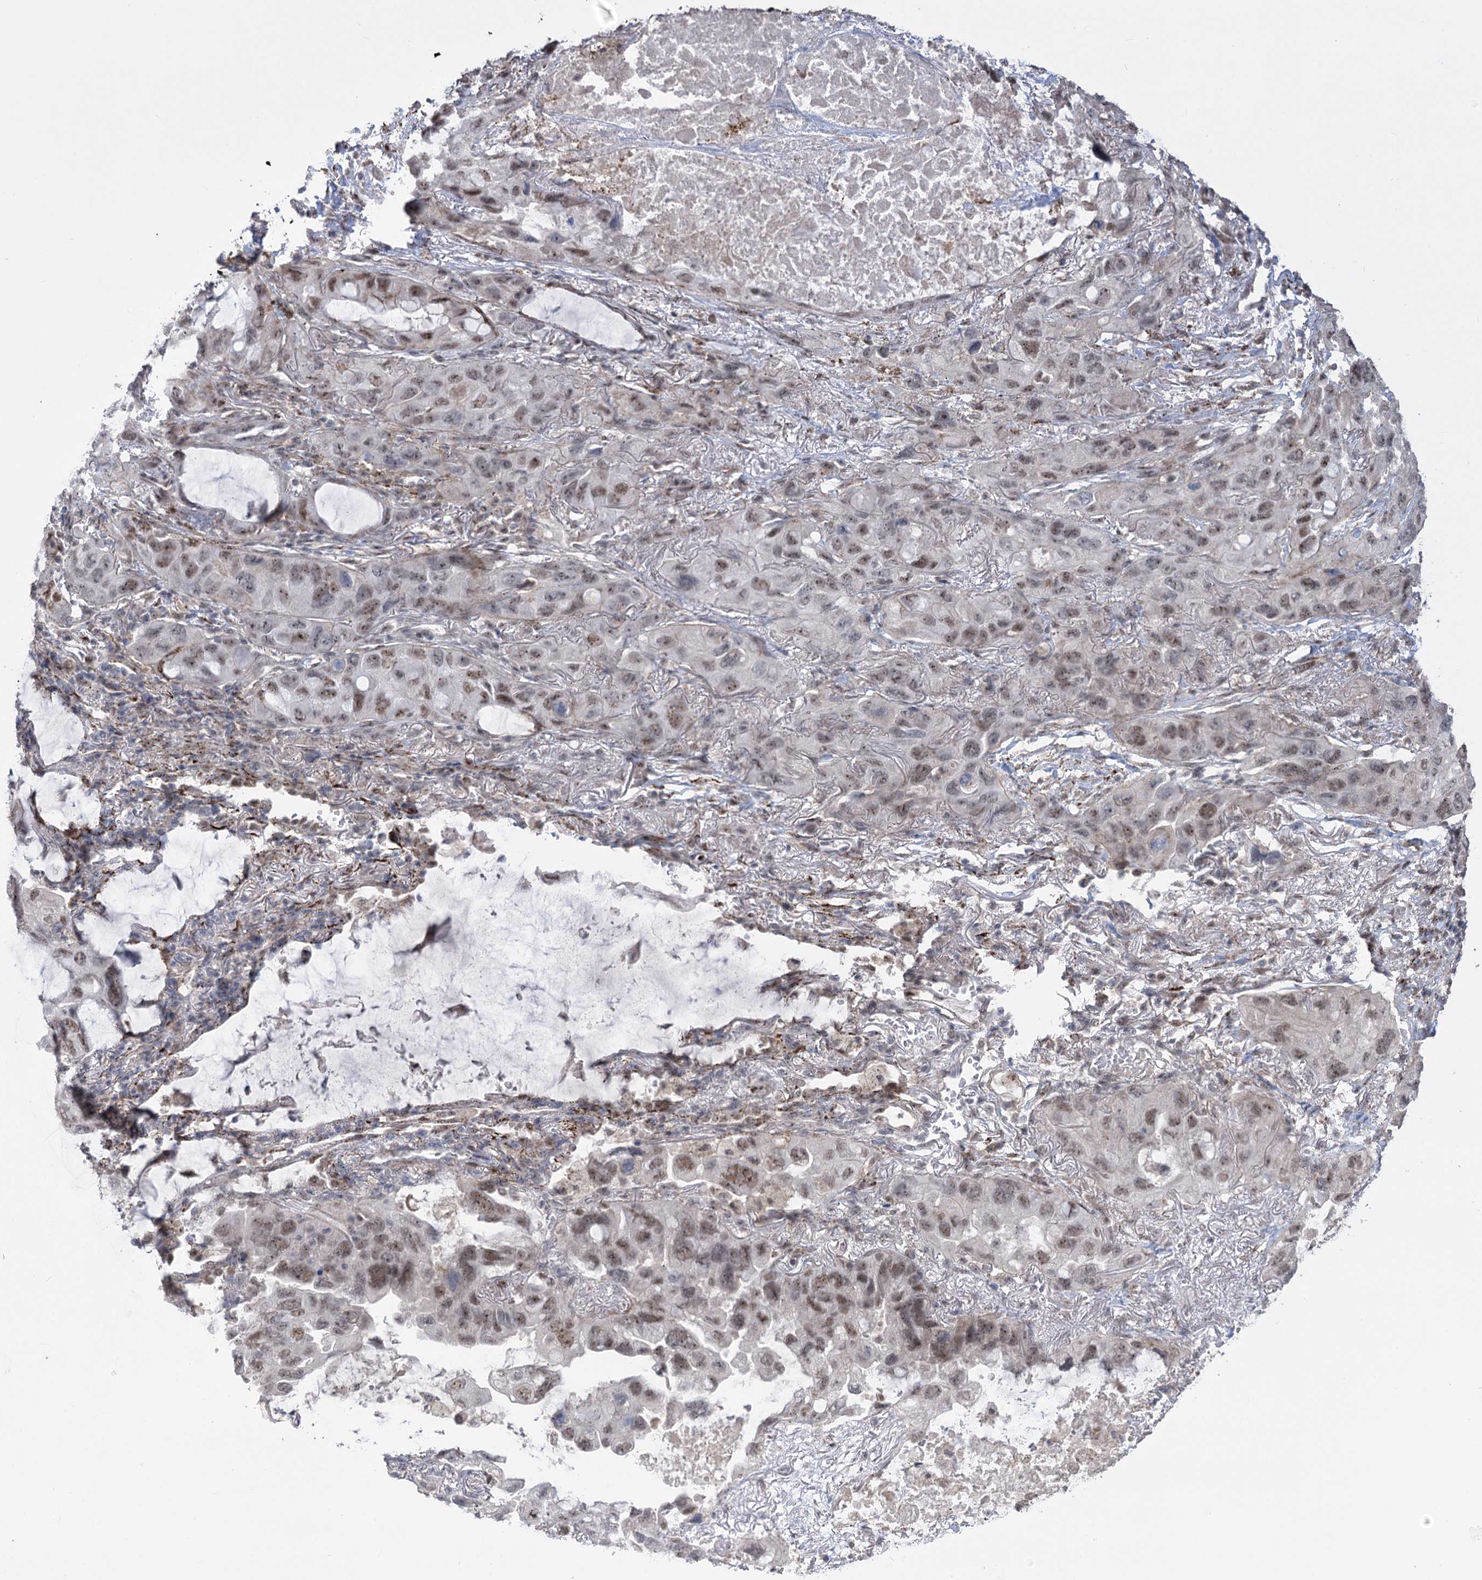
{"staining": {"intensity": "moderate", "quantity": ">75%", "location": "nuclear"}, "tissue": "lung cancer", "cell_type": "Tumor cells", "image_type": "cancer", "snomed": [{"axis": "morphology", "description": "Squamous cell carcinoma, NOS"}, {"axis": "topography", "description": "Lung"}], "caption": "The photomicrograph displays a brown stain indicating the presence of a protein in the nuclear of tumor cells in lung cancer (squamous cell carcinoma).", "gene": "ZSCAN23", "patient": {"sex": "female", "age": 73}}